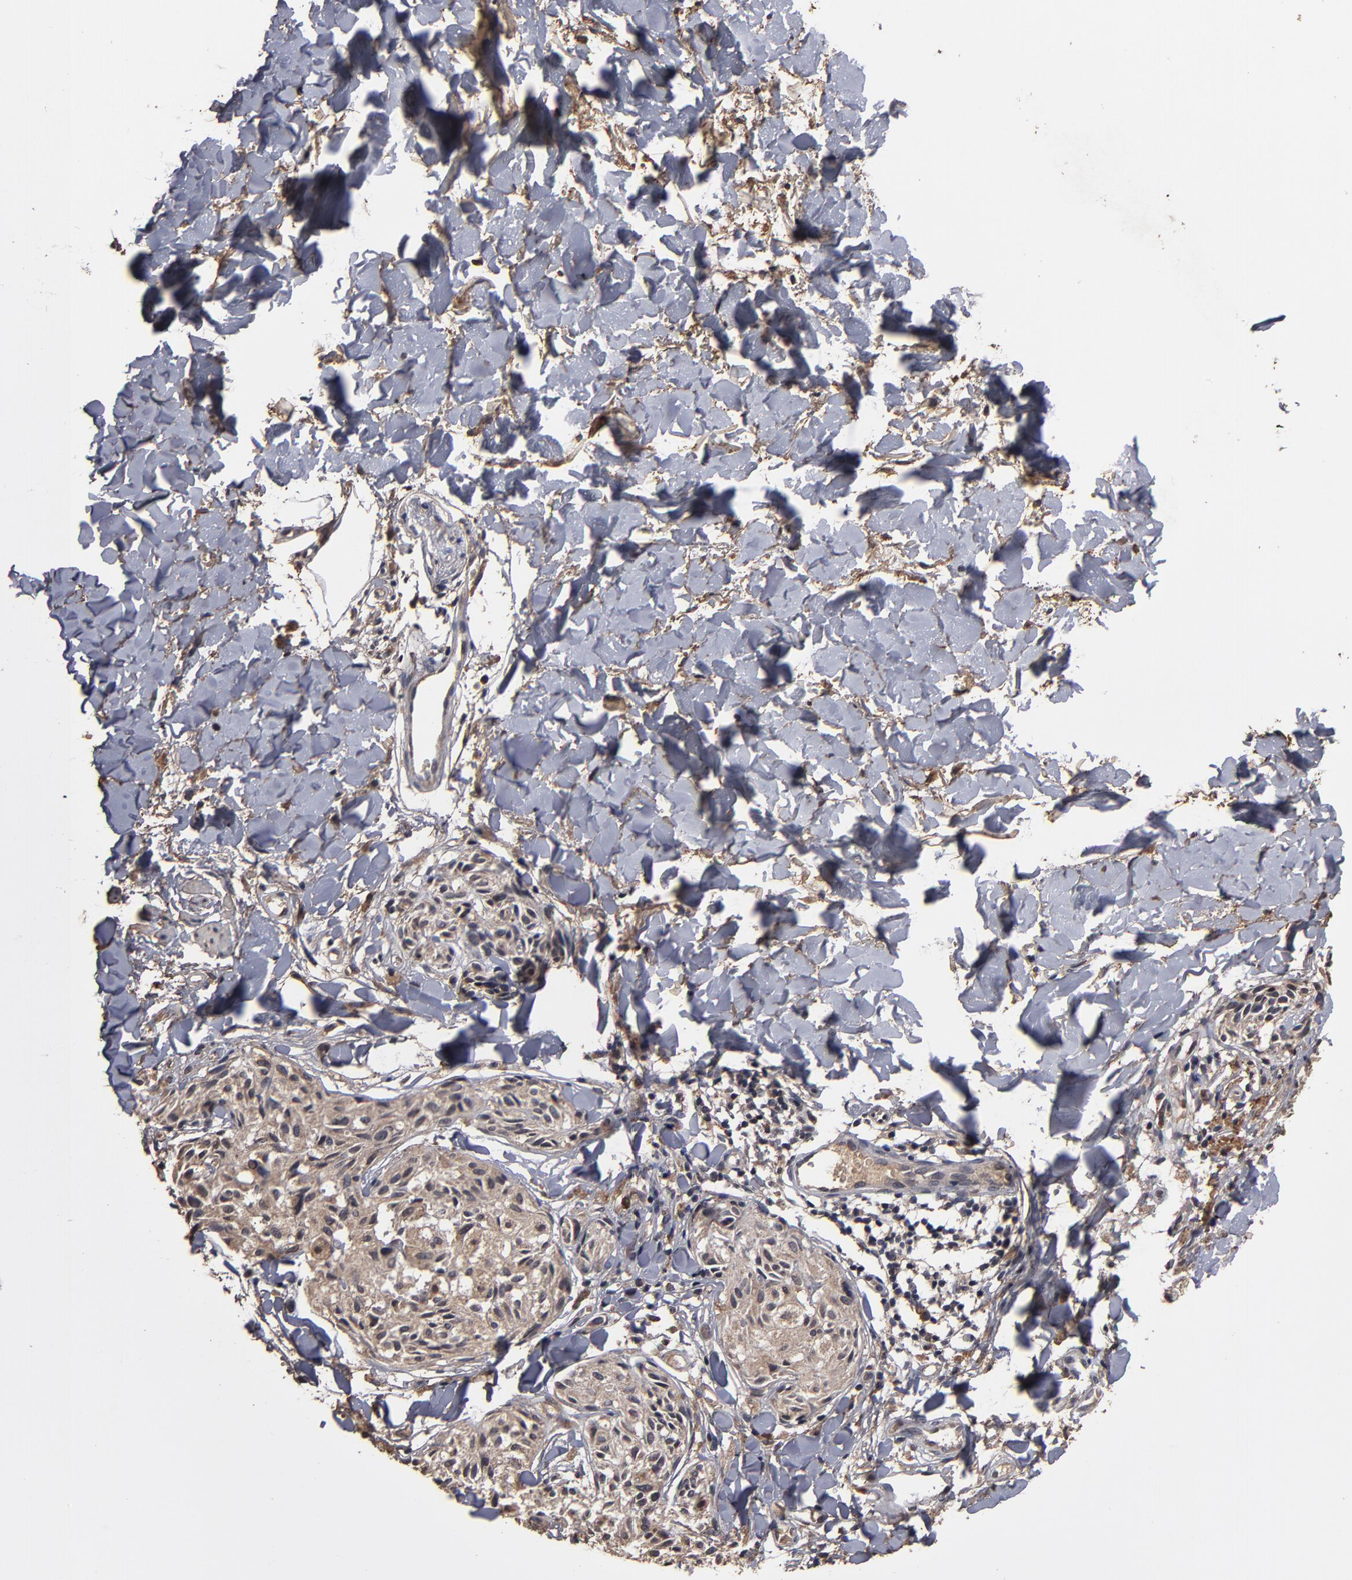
{"staining": {"intensity": "weak", "quantity": "25%-75%", "location": "cytoplasmic/membranous,nuclear"}, "tissue": "melanoma", "cell_type": "Tumor cells", "image_type": "cancer", "snomed": [{"axis": "morphology", "description": "Malignant melanoma, Metastatic site"}, {"axis": "topography", "description": "Skin"}], "caption": "Immunohistochemical staining of malignant melanoma (metastatic site) exhibits low levels of weak cytoplasmic/membranous and nuclear staining in approximately 25%-75% of tumor cells. The staining was performed using DAB (3,3'-diaminobenzidine), with brown indicating positive protein expression. Nuclei are stained blue with hematoxylin.", "gene": "NXF2B", "patient": {"sex": "female", "age": 66}}